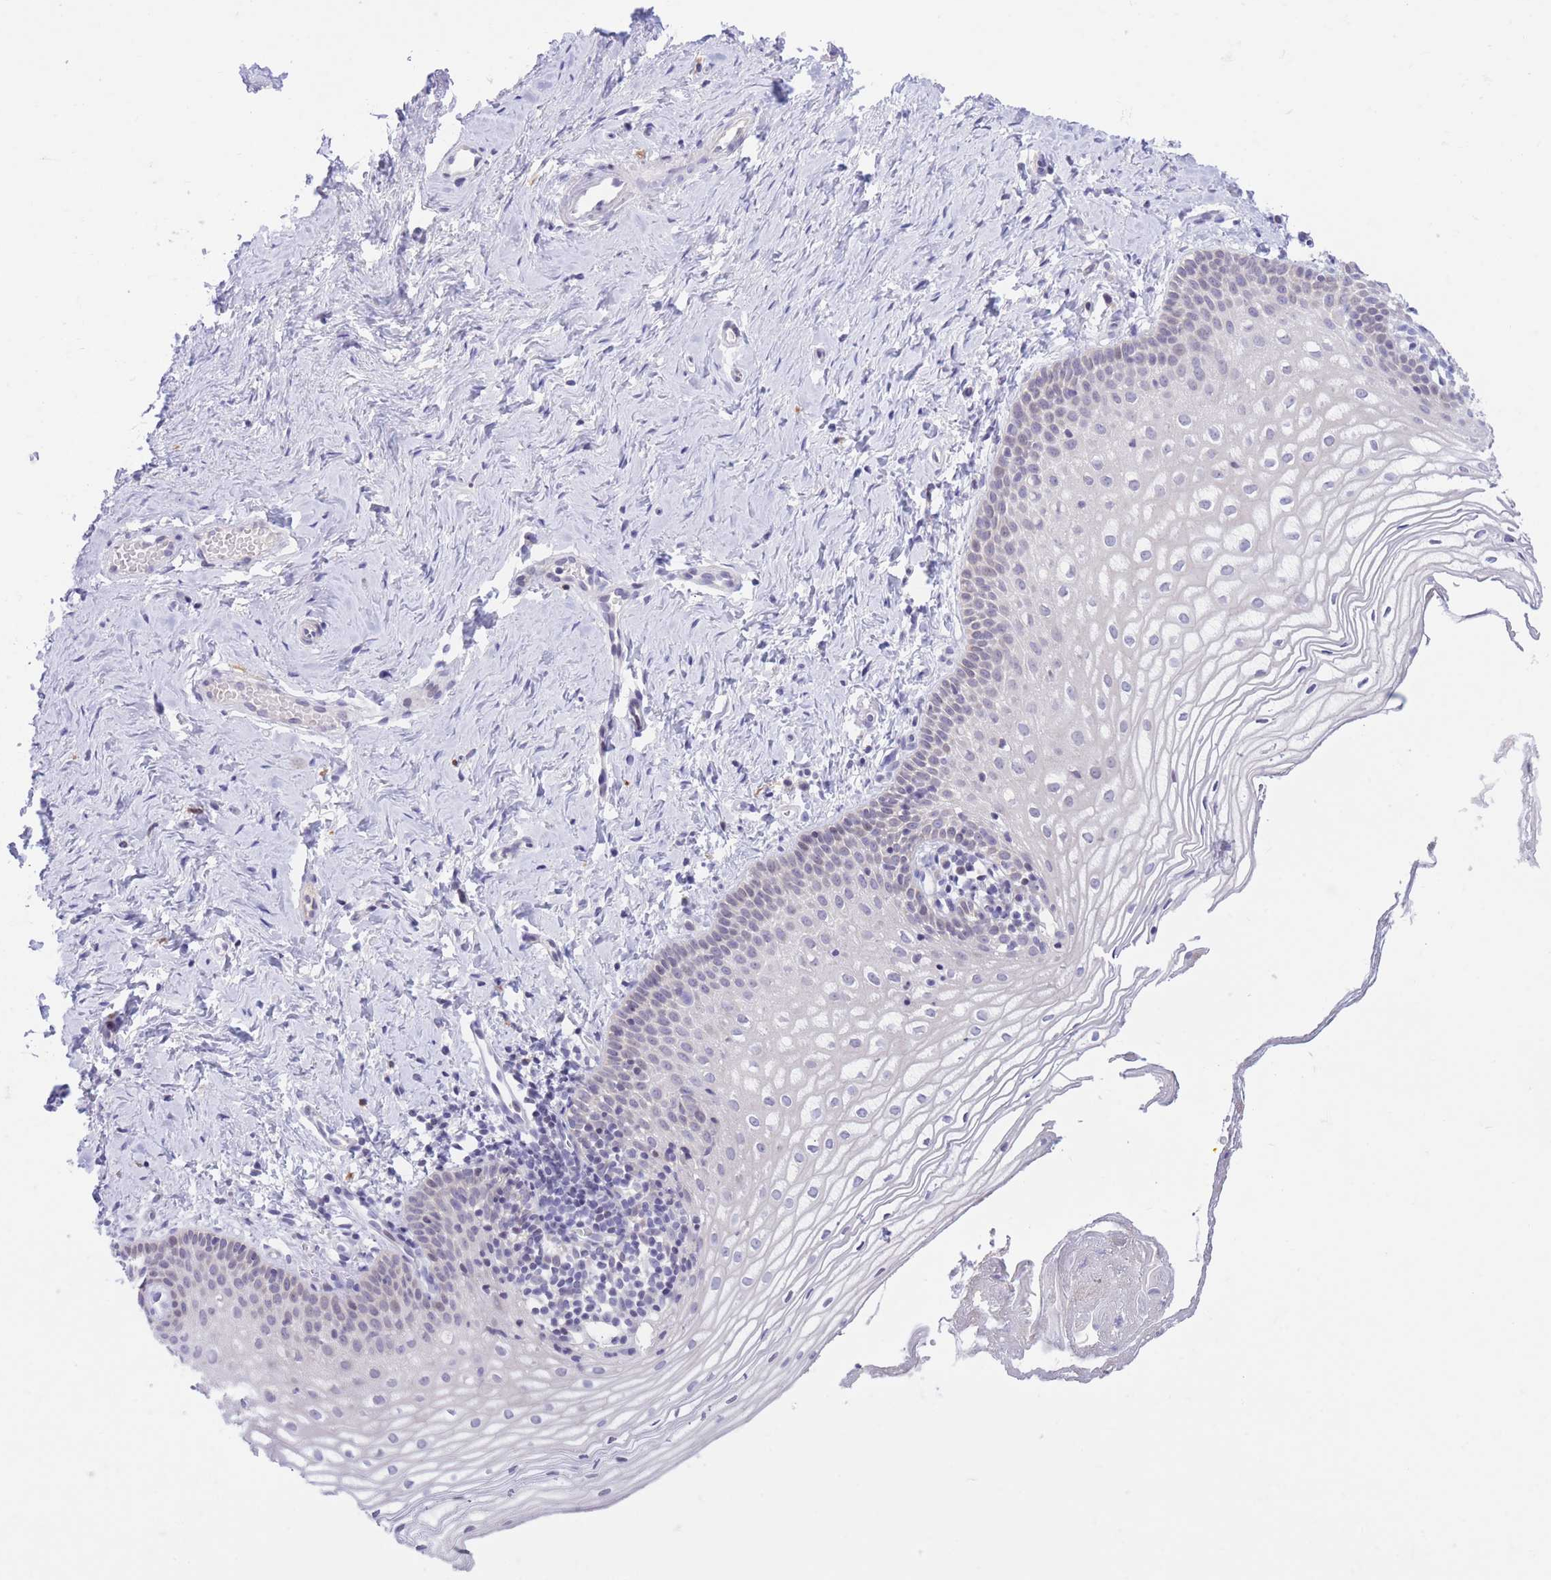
{"staining": {"intensity": "weak", "quantity": "<25%", "location": "cytoplasmic/membranous"}, "tissue": "vagina", "cell_type": "Squamous epithelial cells", "image_type": "normal", "snomed": [{"axis": "morphology", "description": "Normal tissue, NOS"}, {"axis": "topography", "description": "Vagina"}], "caption": "Unremarkable vagina was stained to show a protein in brown. There is no significant expression in squamous epithelial cells. The staining was performed using DAB to visualize the protein expression in brown, while the nuclei were stained in blue with hematoxylin (Magnification: 20x).", "gene": "RPL39L", "patient": {"sex": "female", "age": 56}}